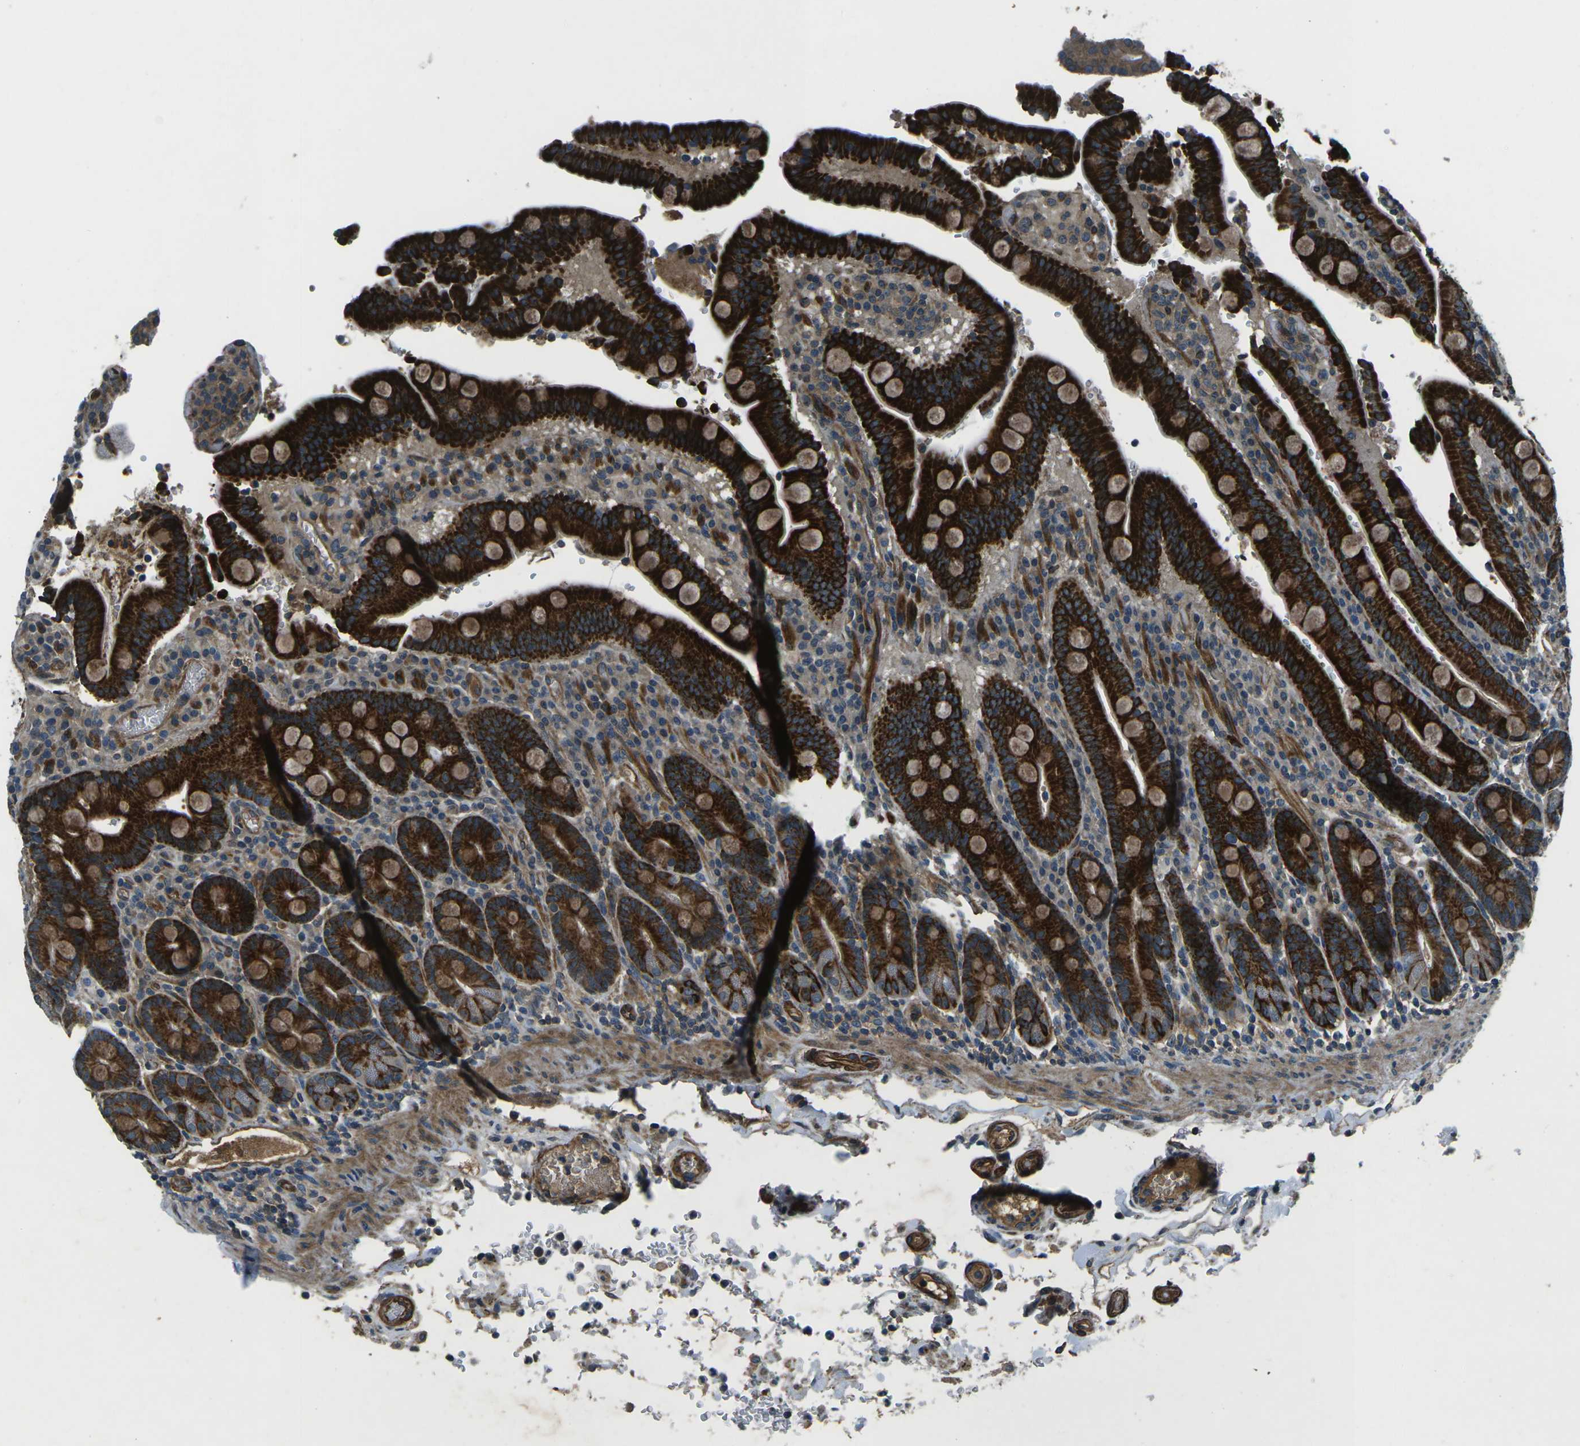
{"staining": {"intensity": "strong", "quantity": ">75%", "location": "cytoplasmic/membranous"}, "tissue": "duodenum", "cell_type": "Glandular cells", "image_type": "normal", "snomed": [{"axis": "morphology", "description": "Normal tissue, NOS"}, {"axis": "topography", "description": "Small intestine, NOS"}], "caption": "Unremarkable duodenum exhibits strong cytoplasmic/membranous positivity in about >75% of glandular cells (brown staining indicates protein expression, while blue staining denotes nuclei)..", "gene": "AFAP1", "patient": {"sex": "female", "age": 71}}